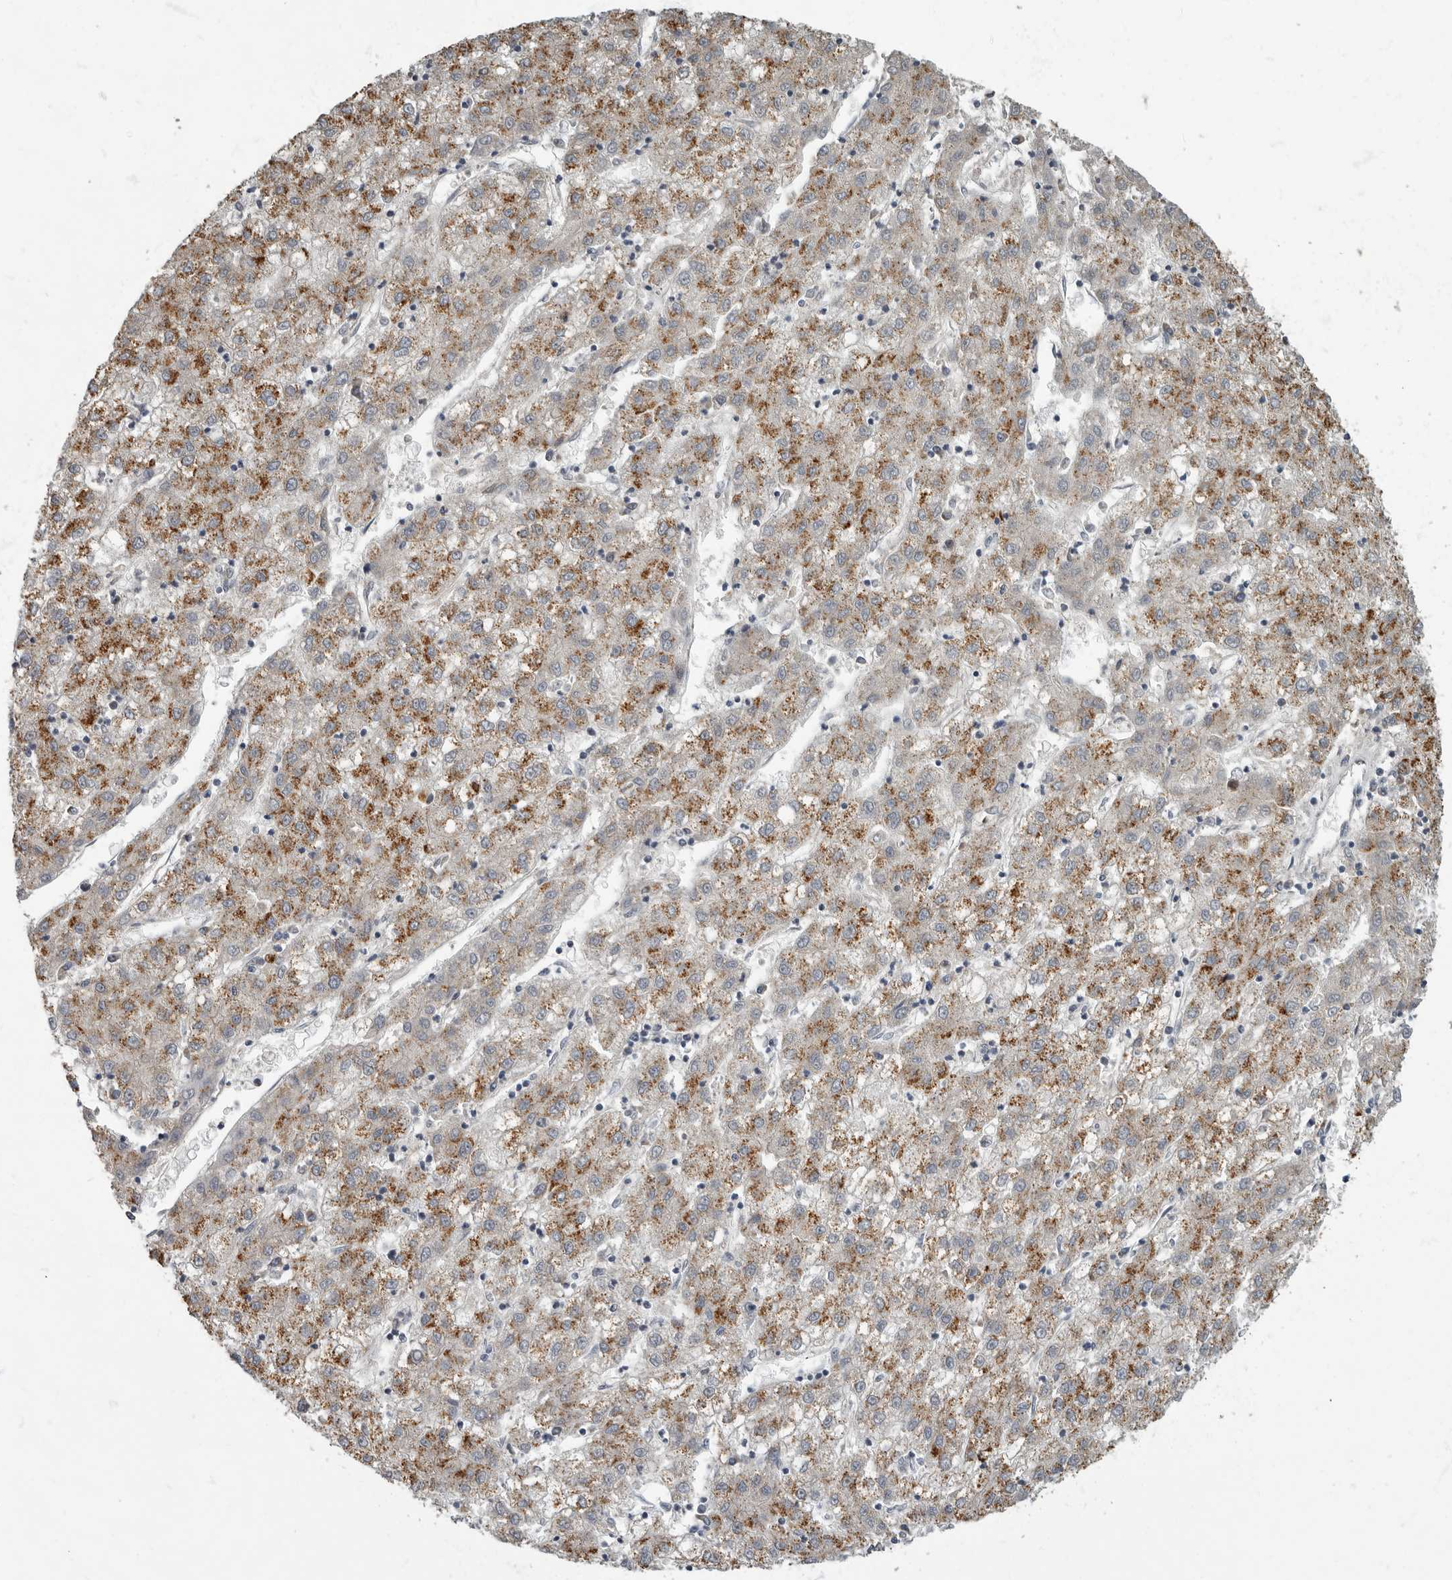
{"staining": {"intensity": "moderate", "quantity": "25%-75%", "location": "cytoplasmic/membranous"}, "tissue": "liver cancer", "cell_type": "Tumor cells", "image_type": "cancer", "snomed": [{"axis": "morphology", "description": "Carcinoma, Hepatocellular, NOS"}, {"axis": "topography", "description": "Liver"}], "caption": "Immunohistochemistry of human liver cancer exhibits medium levels of moderate cytoplasmic/membranous staining in about 25%-75% of tumor cells.", "gene": "PDK1", "patient": {"sex": "male", "age": 72}}